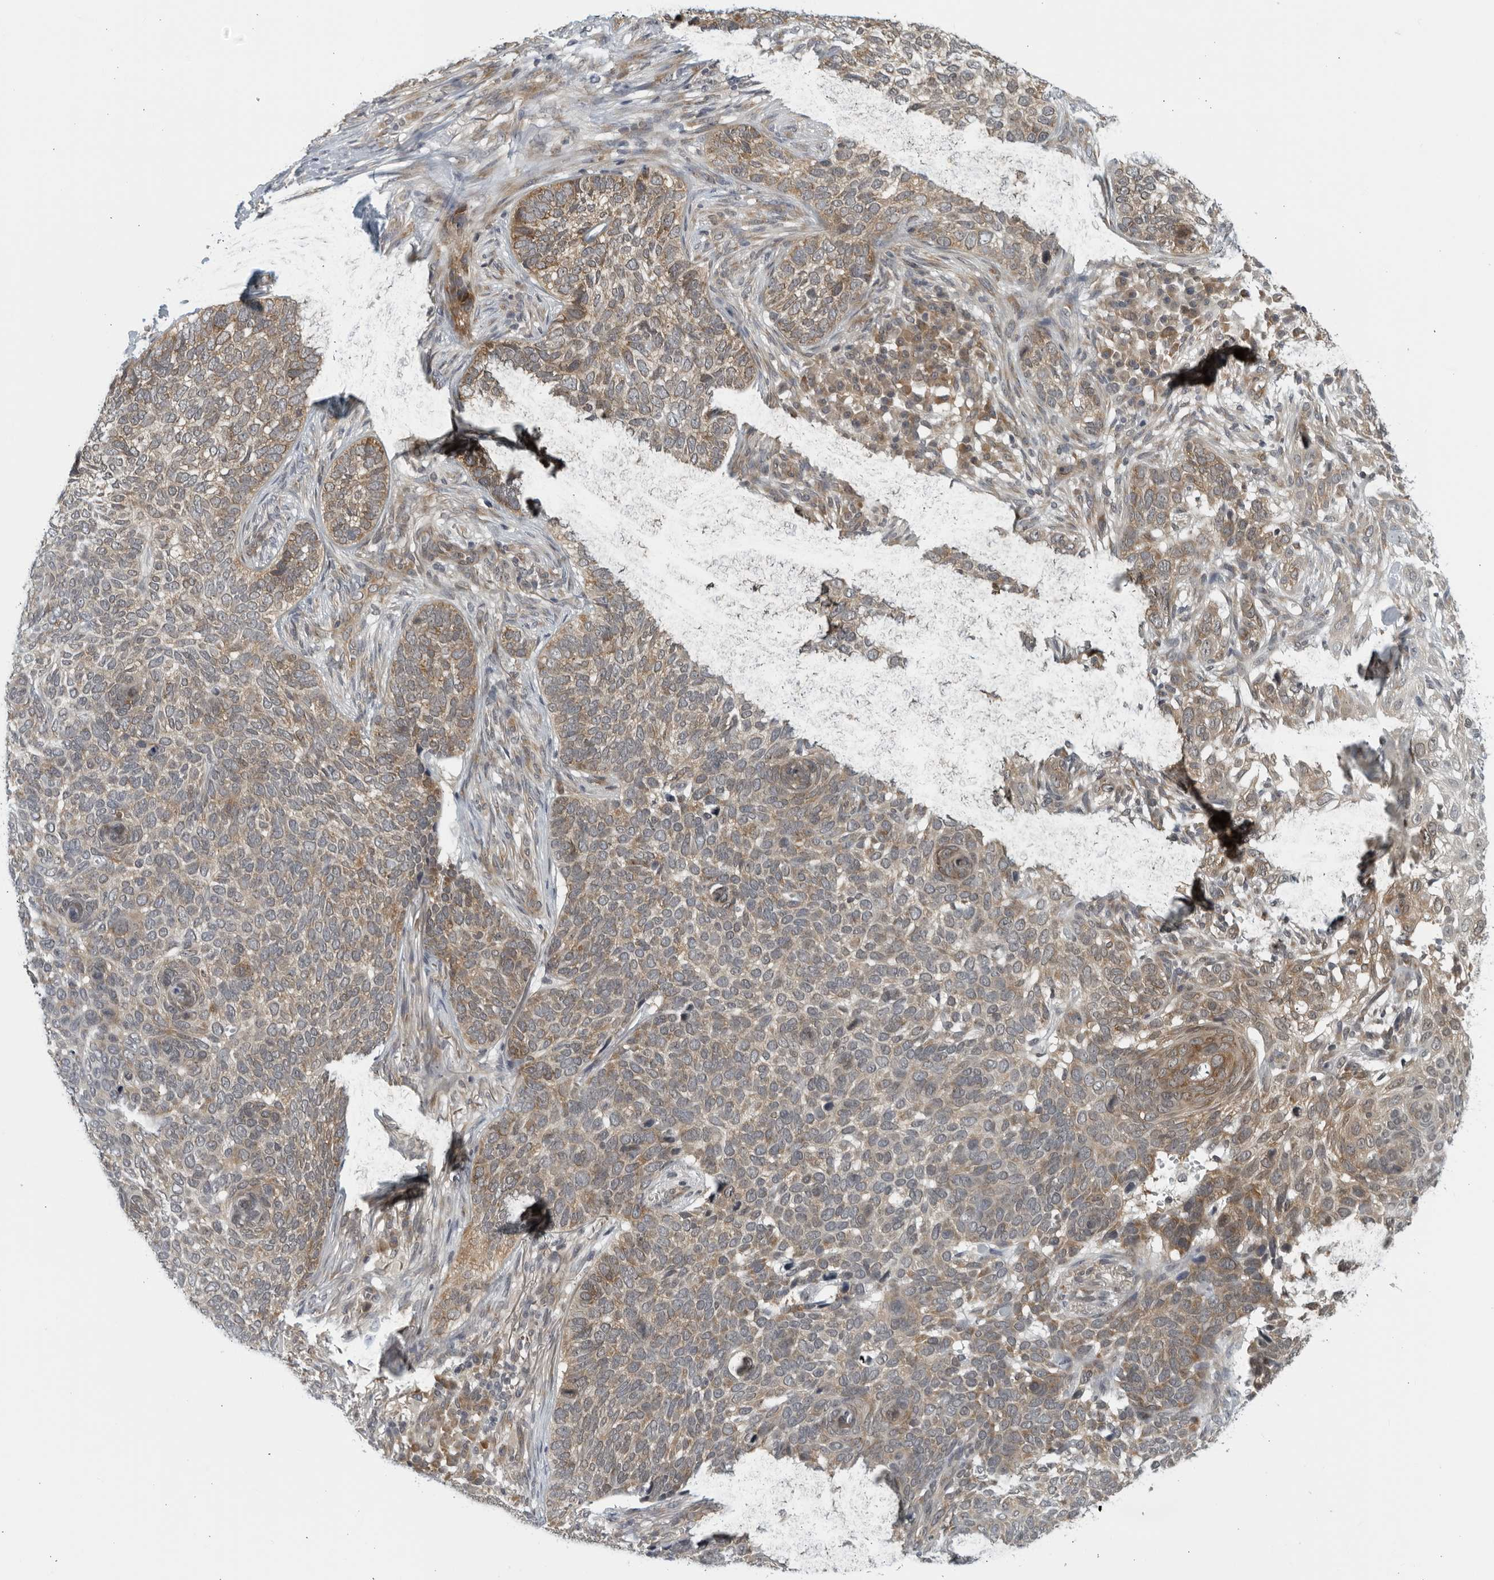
{"staining": {"intensity": "weak", "quantity": ">75%", "location": "cytoplasmic/membranous"}, "tissue": "skin cancer", "cell_type": "Tumor cells", "image_type": "cancer", "snomed": [{"axis": "morphology", "description": "Basal cell carcinoma"}, {"axis": "topography", "description": "Skin"}], "caption": "Weak cytoplasmic/membranous staining for a protein is identified in about >75% of tumor cells of basal cell carcinoma (skin) using IHC.", "gene": "RC3H1", "patient": {"sex": "female", "age": 64}}